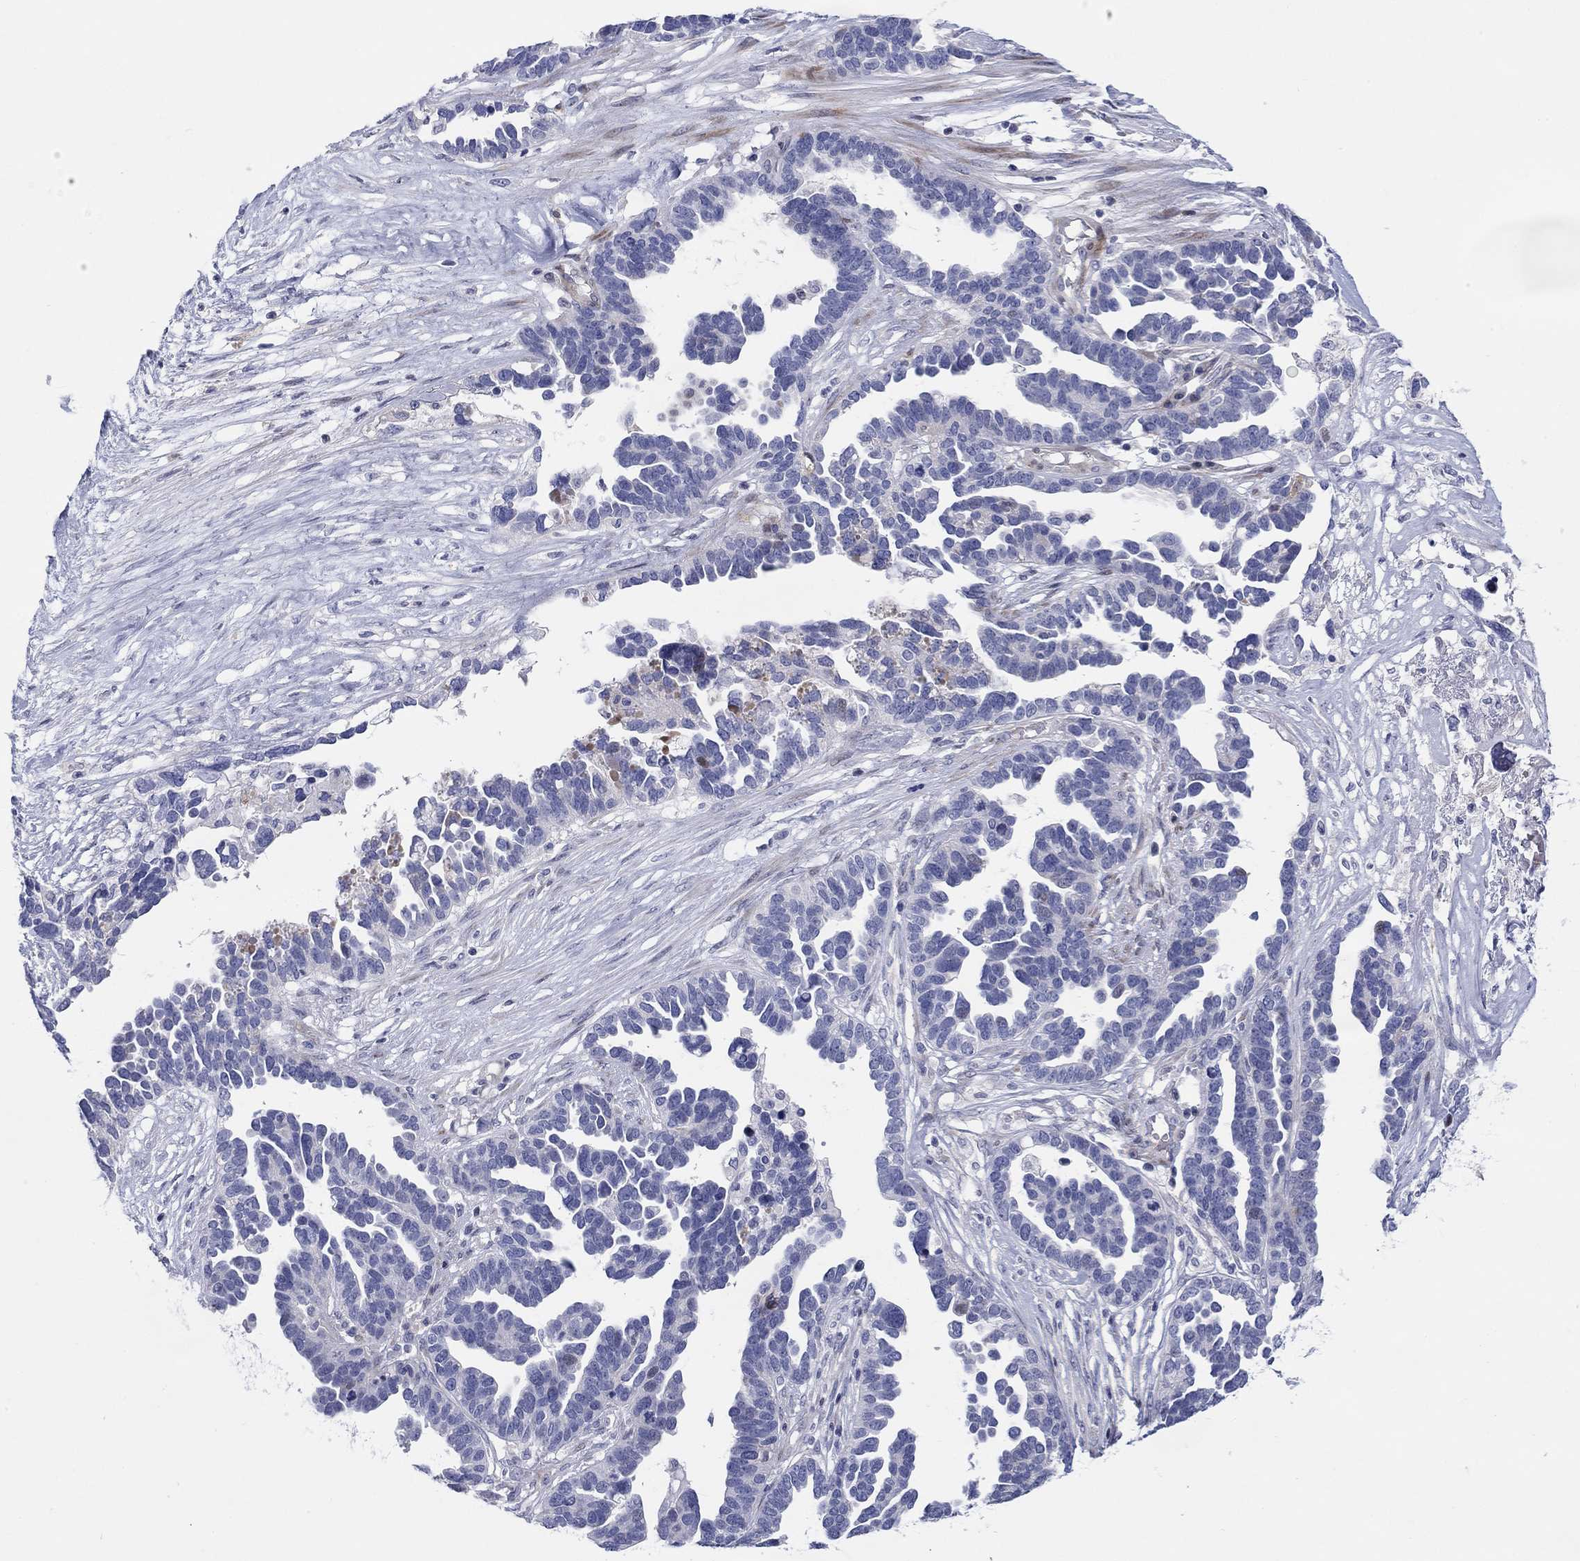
{"staining": {"intensity": "negative", "quantity": "none", "location": "none"}, "tissue": "ovarian cancer", "cell_type": "Tumor cells", "image_type": "cancer", "snomed": [{"axis": "morphology", "description": "Cystadenocarcinoma, serous, NOS"}, {"axis": "topography", "description": "Ovary"}], "caption": "Ovarian cancer was stained to show a protein in brown. There is no significant positivity in tumor cells.", "gene": "ARHGAP36", "patient": {"sex": "female", "age": 54}}